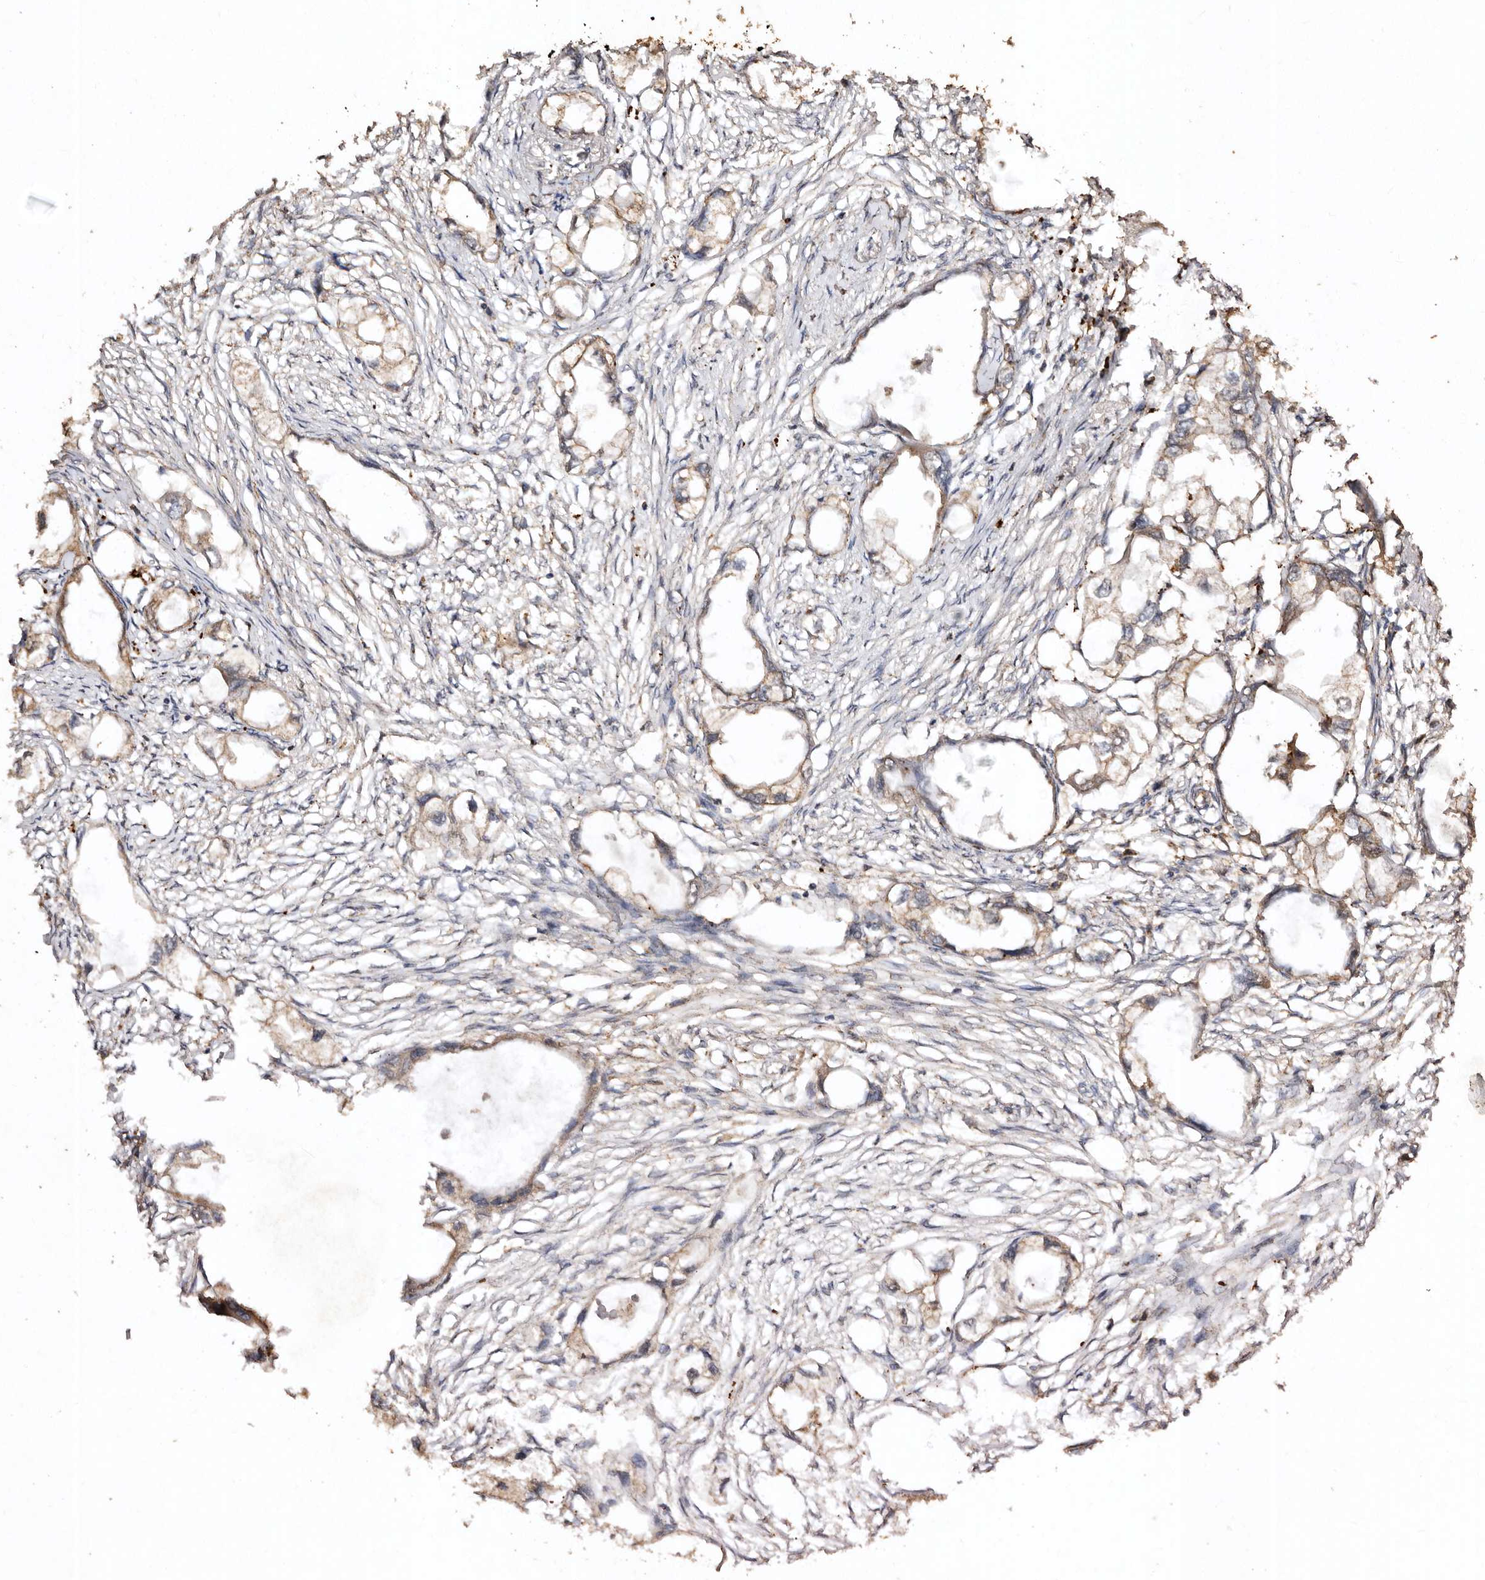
{"staining": {"intensity": "moderate", "quantity": ">75%", "location": "cytoplasmic/membranous"}, "tissue": "endometrial cancer", "cell_type": "Tumor cells", "image_type": "cancer", "snomed": [{"axis": "morphology", "description": "Adenocarcinoma, NOS"}, {"axis": "morphology", "description": "Adenocarcinoma, metastatic, NOS"}, {"axis": "topography", "description": "Adipose tissue"}, {"axis": "topography", "description": "Endometrium"}], "caption": "Endometrial cancer stained with DAB (3,3'-diaminobenzidine) immunohistochemistry (IHC) exhibits medium levels of moderate cytoplasmic/membranous staining in about >75% of tumor cells.", "gene": "FARS2", "patient": {"sex": "female", "age": 67}}